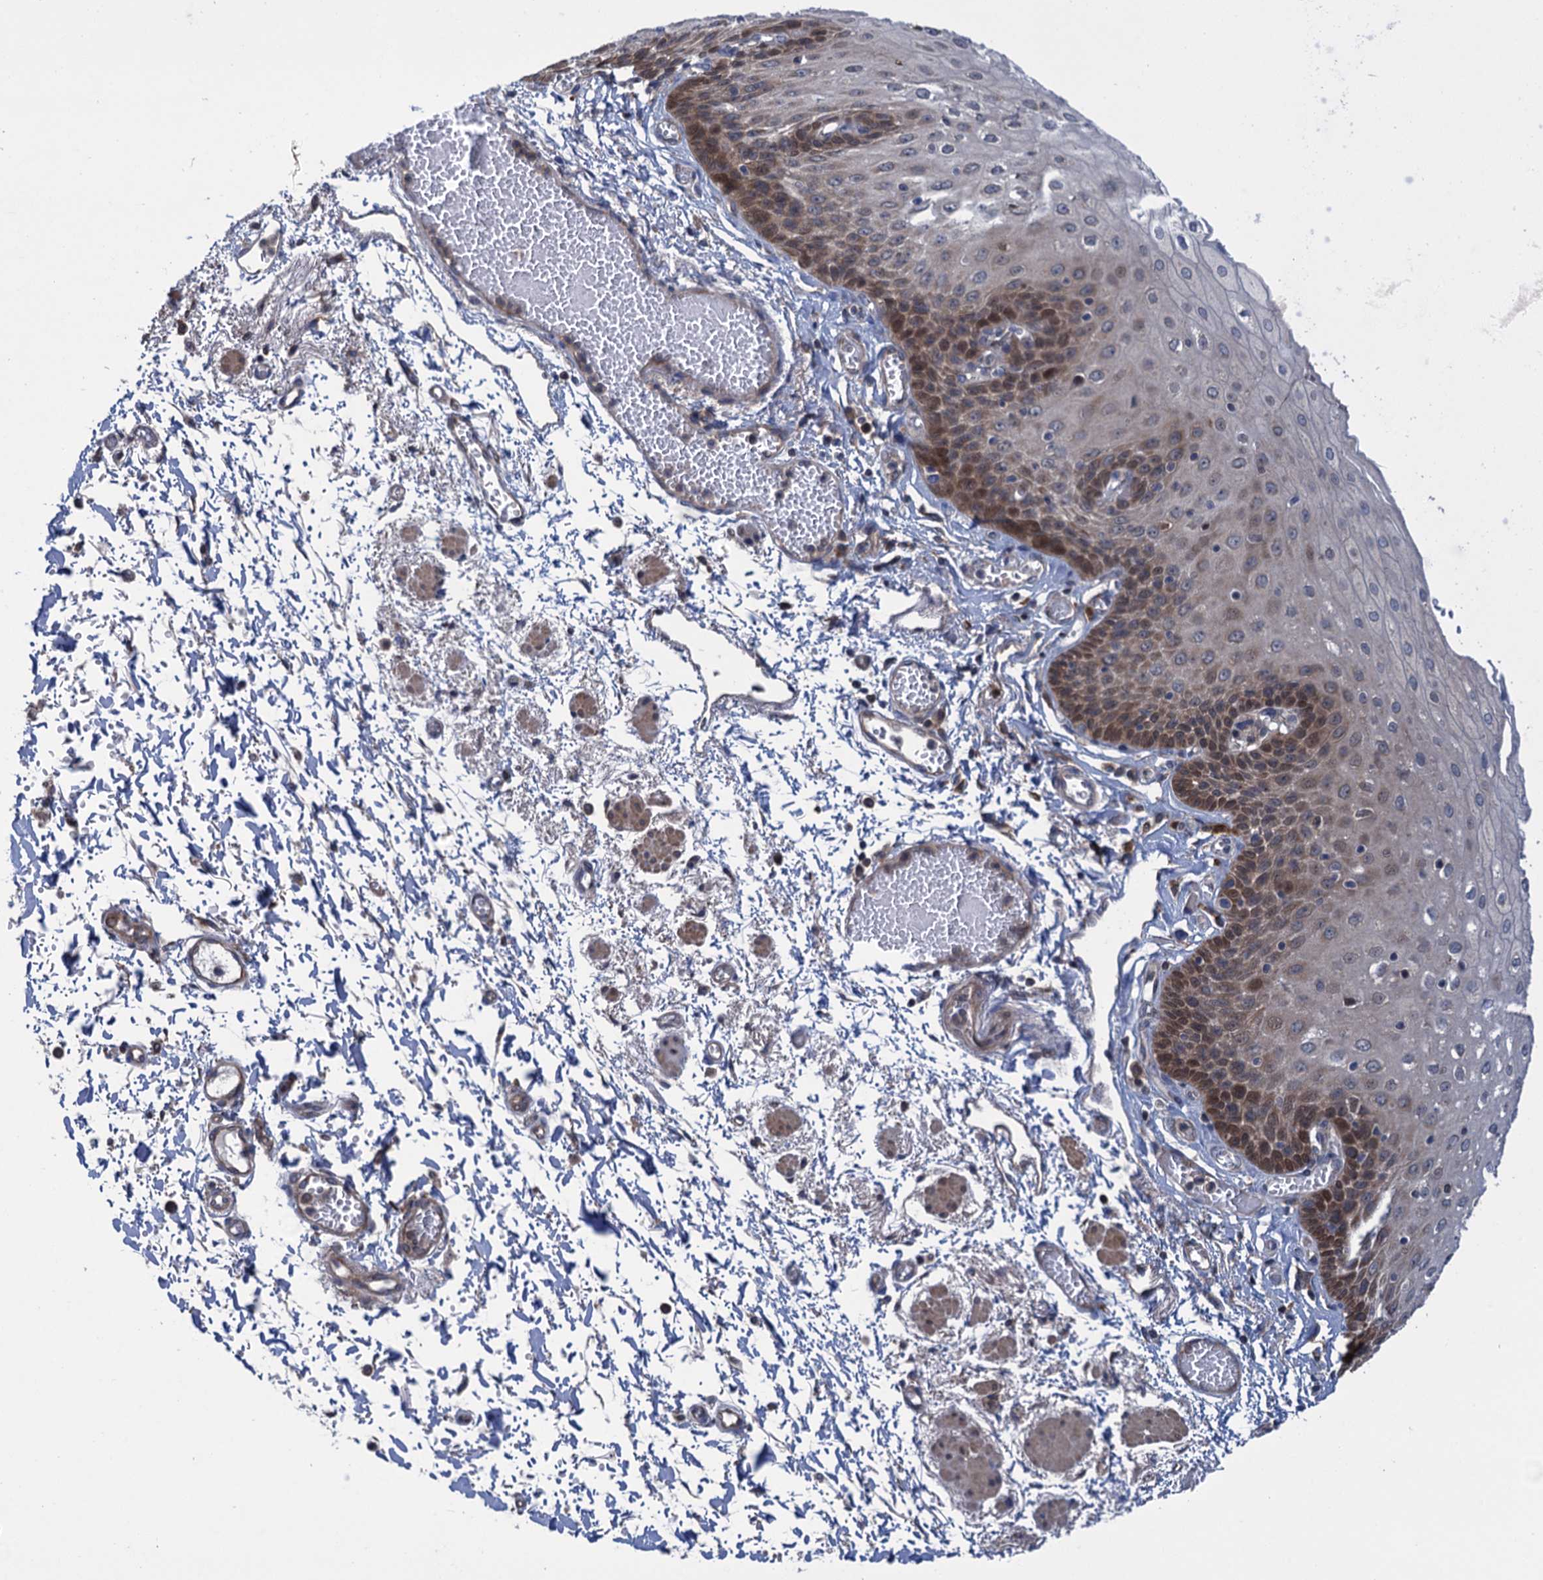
{"staining": {"intensity": "moderate", "quantity": "<25%", "location": "cytoplasmic/membranous"}, "tissue": "esophagus", "cell_type": "Squamous epithelial cells", "image_type": "normal", "snomed": [{"axis": "morphology", "description": "Normal tissue, NOS"}, {"axis": "topography", "description": "Esophagus"}], "caption": "Moderate cytoplasmic/membranous protein expression is present in approximately <25% of squamous epithelial cells in esophagus.", "gene": "CNTN5", "patient": {"sex": "male", "age": 81}}